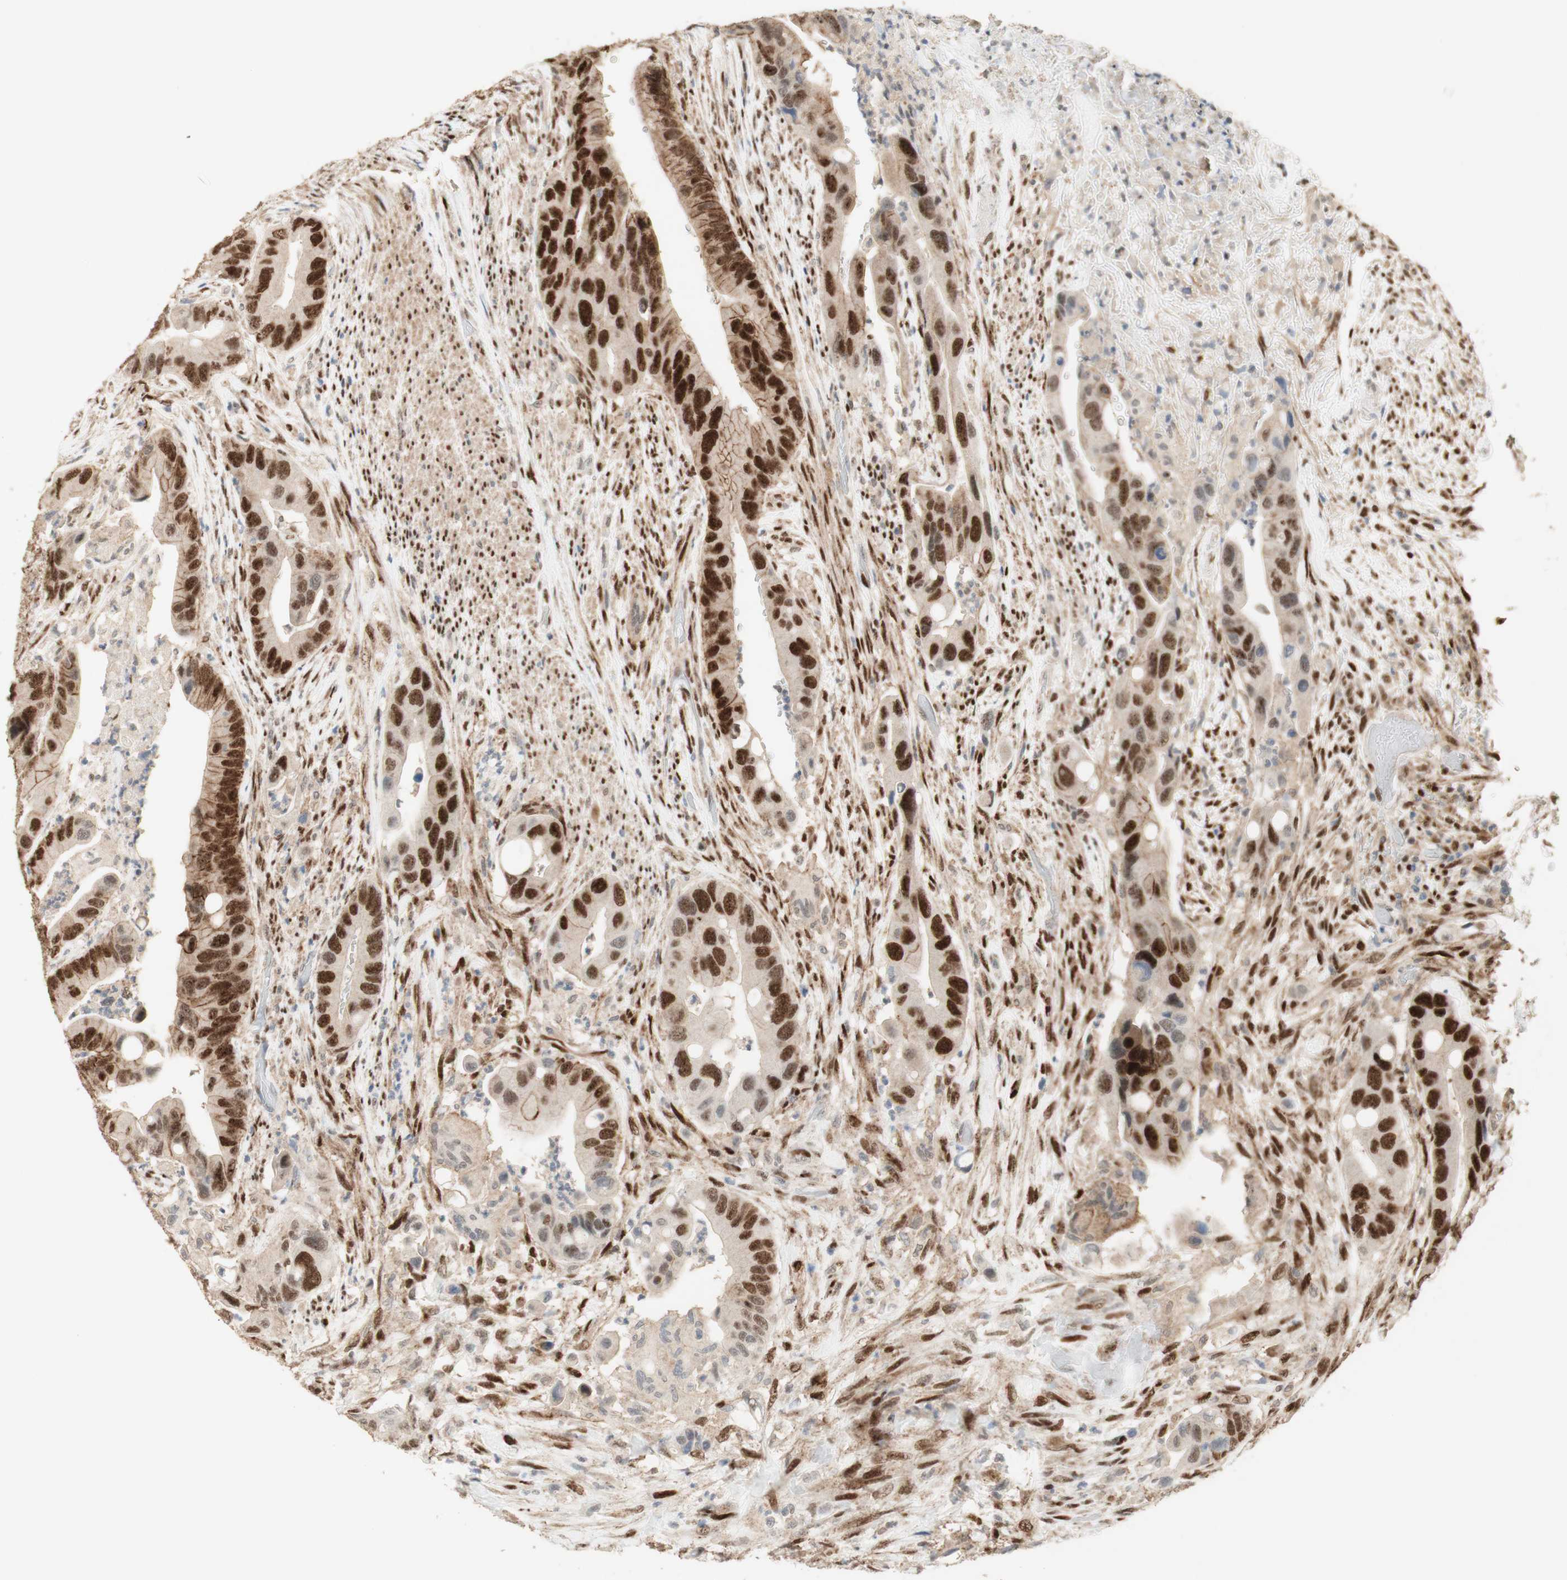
{"staining": {"intensity": "strong", "quantity": ">75%", "location": "nuclear"}, "tissue": "colorectal cancer", "cell_type": "Tumor cells", "image_type": "cancer", "snomed": [{"axis": "morphology", "description": "Adenocarcinoma, NOS"}, {"axis": "topography", "description": "Rectum"}], "caption": "Protein expression analysis of human colorectal cancer (adenocarcinoma) reveals strong nuclear positivity in approximately >75% of tumor cells.", "gene": "FOXP1", "patient": {"sex": "female", "age": 57}}